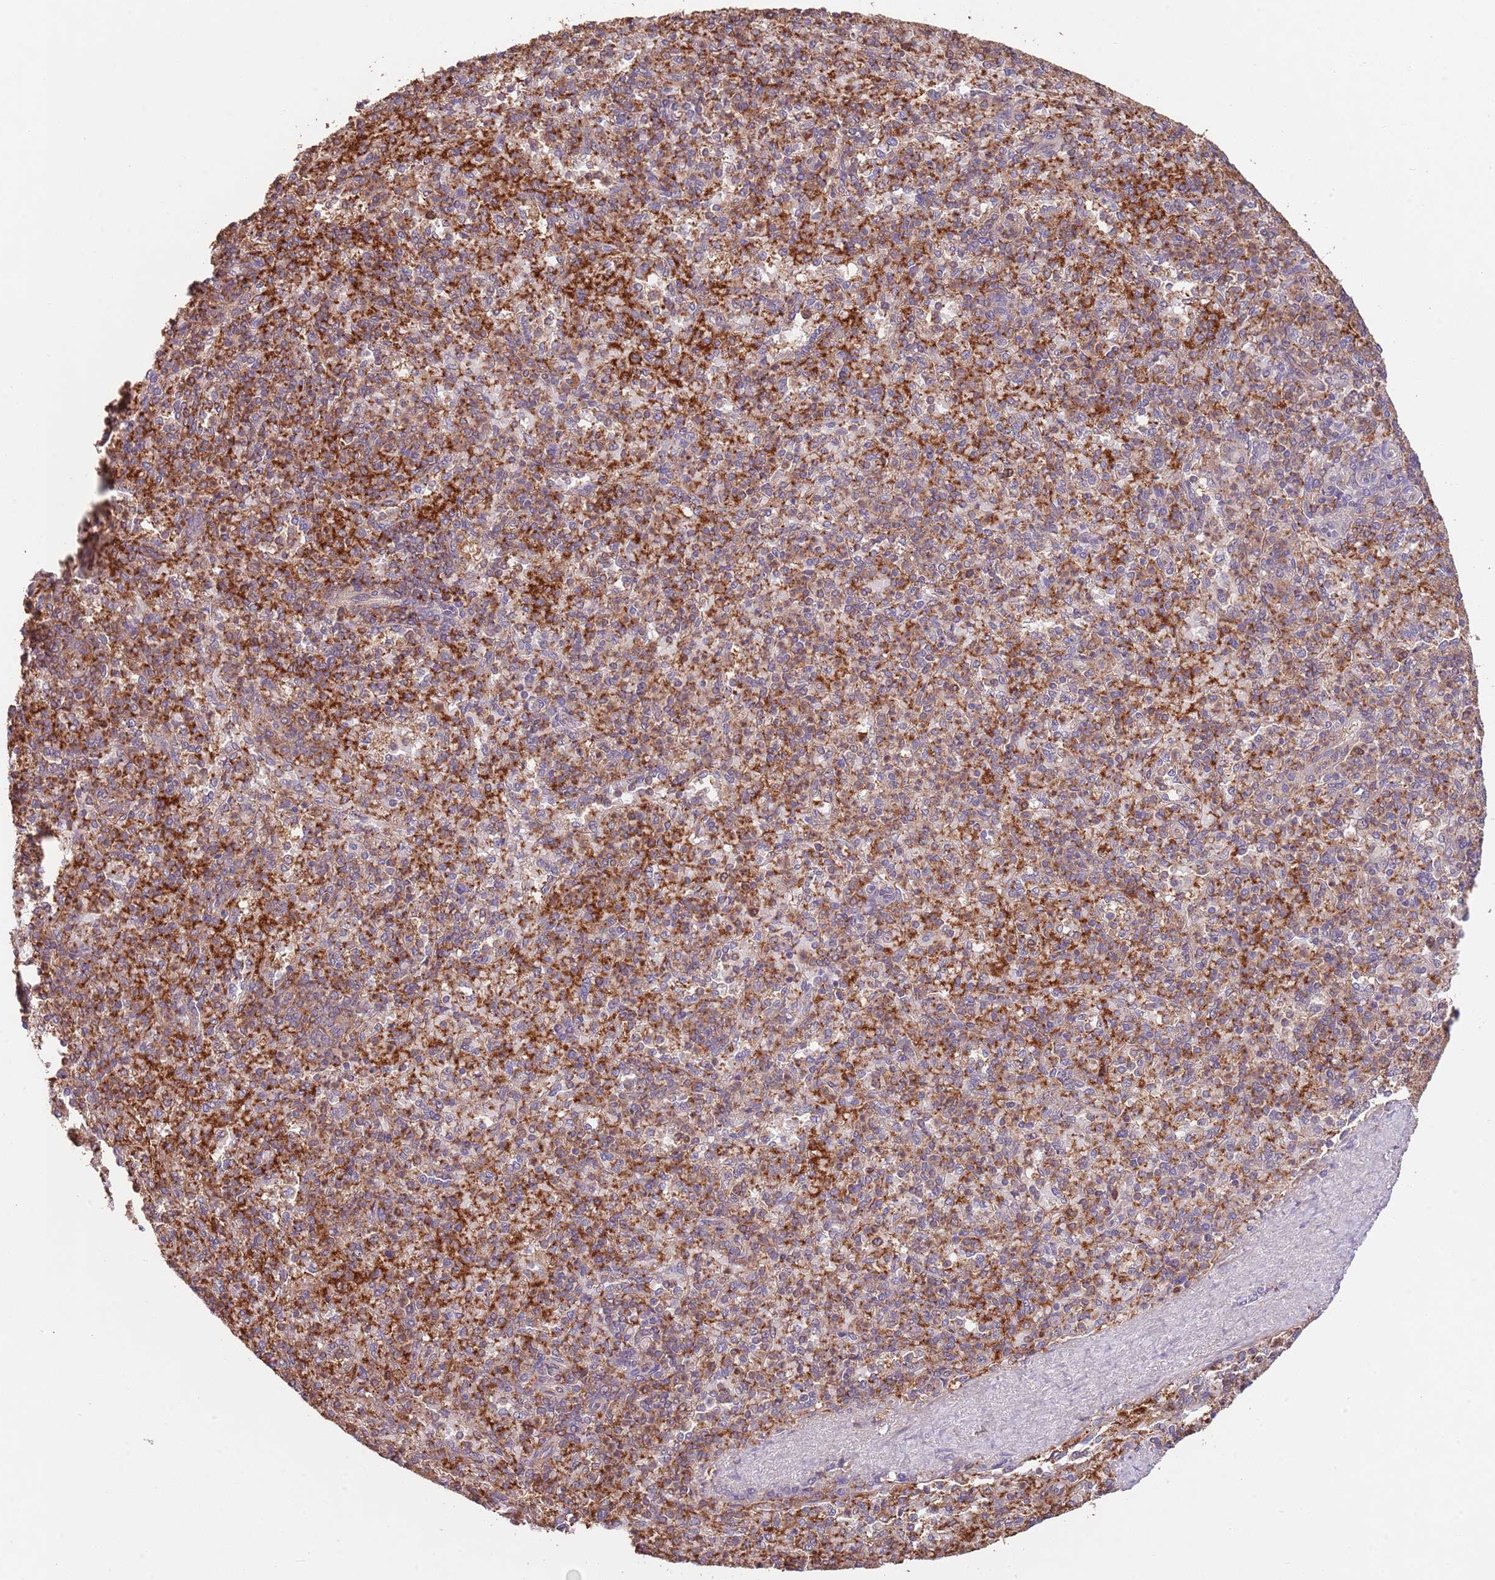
{"staining": {"intensity": "strong", "quantity": "25%-75%", "location": "cytoplasmic/membranous"}, "tissue": "spleen", "cell_type": "Cells in red pulp", "image_type": "normal", "snomed": [{"axis": "morphology", "description": "Normal tissue, NOS"}, {"axis": "topography", "description": "Spleen"}], "caption": "Protein staining of normal spleen displays strong cytoplasmic/membranous expression in about 25%-75% of cells in red pulp. (DAB IHC, brown staining for protein, blue staining for nuclei).", "gene": "RNF19B", "patient": {"sex": "male", "age": 82}}